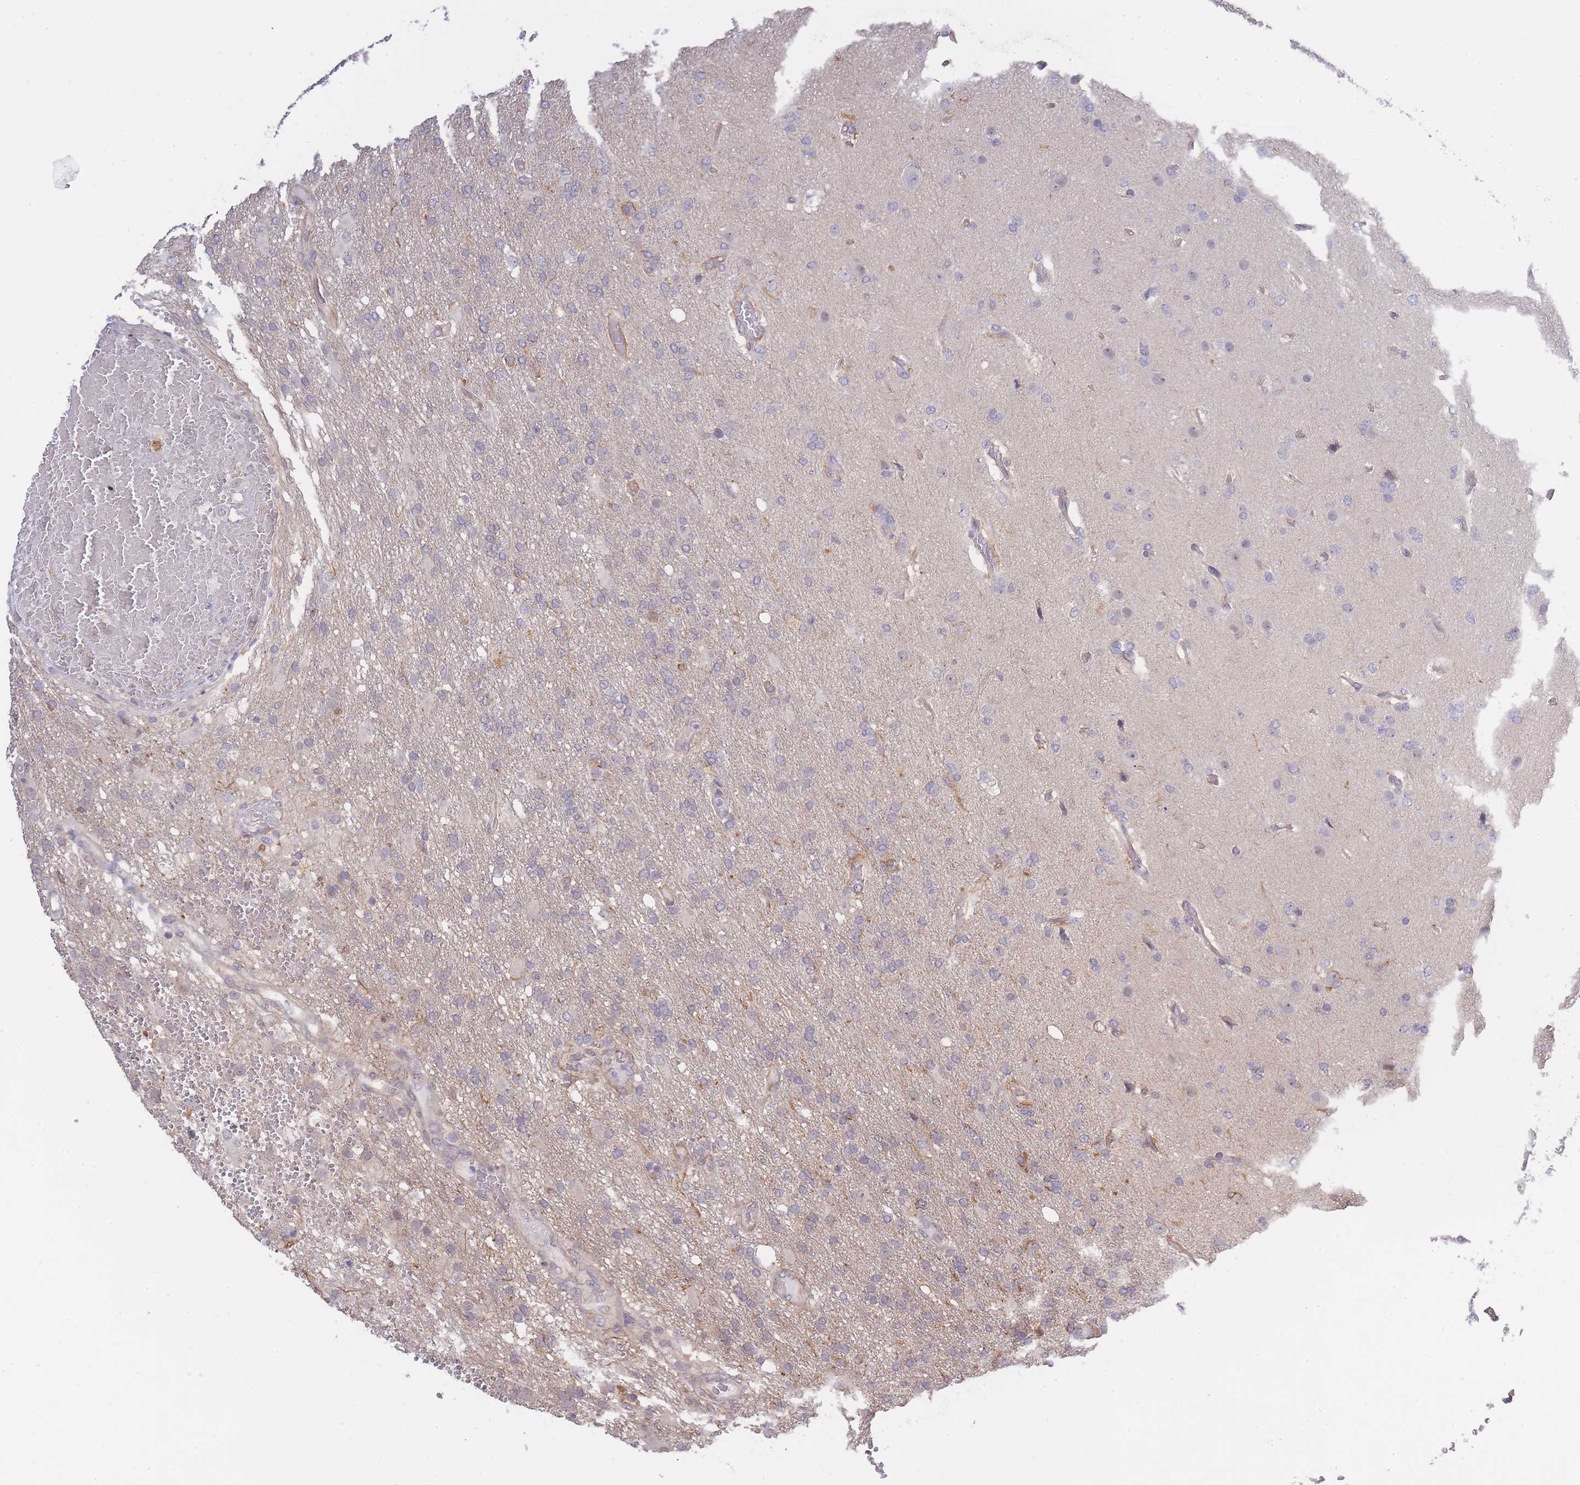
{"staining": {"intensity": "negative", "quantity": "none", "location": "none"}, "tissue": "glioma", "cell_type": "Tumor cells", "image_type": "cancer", "snomed": [{"axis": "morphology", "description": "Glioma, malignant, High grade"}, {"axis": "topography", "description": "Brain"}], "caption": "Human glioma stained for a protein using IHC exhibits no staining in tumor cells.", "gene": "C19orf25", "patient": {"sex": "female", "age": 74}}